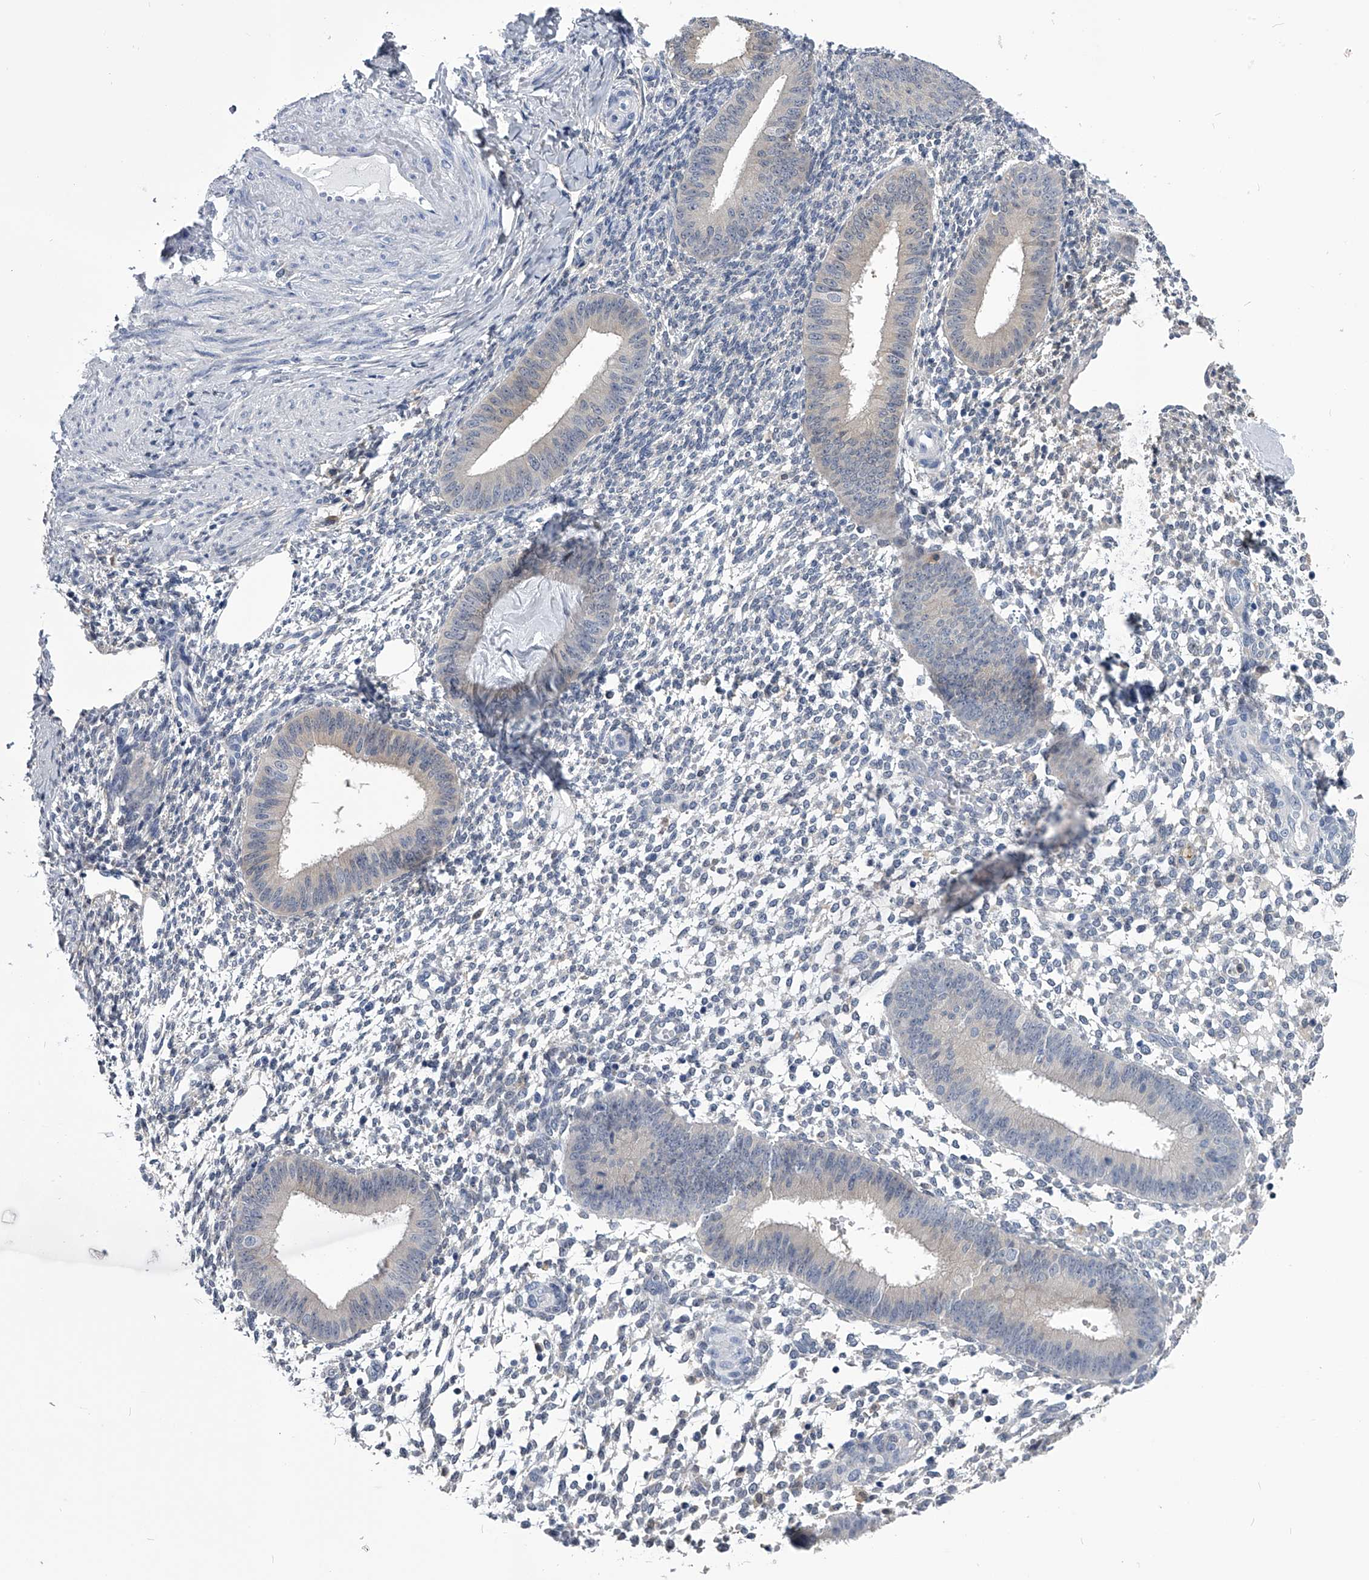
{"staining": {"intensity": "negative", "quantity": "none", "location": "none"}, "tissue": "endometrium", "cell_type": "Cells in endometrial stroma", "image_type": "normal", "snomed": [{"axis": "morphology", "description": "Normal tissue, NOS"}, {"axis": "topography", "description": "Uterus"}, {"axis": "topography", "description": "Endometrium"}], "caption": "IHC histopathology image of unremarkable endometrium: endometrium stained with DAB shows no significant protein positivity in cells in endometrial stroma.", "gene": "PDXK", "patient": {"sex": "female", "age": 48}}